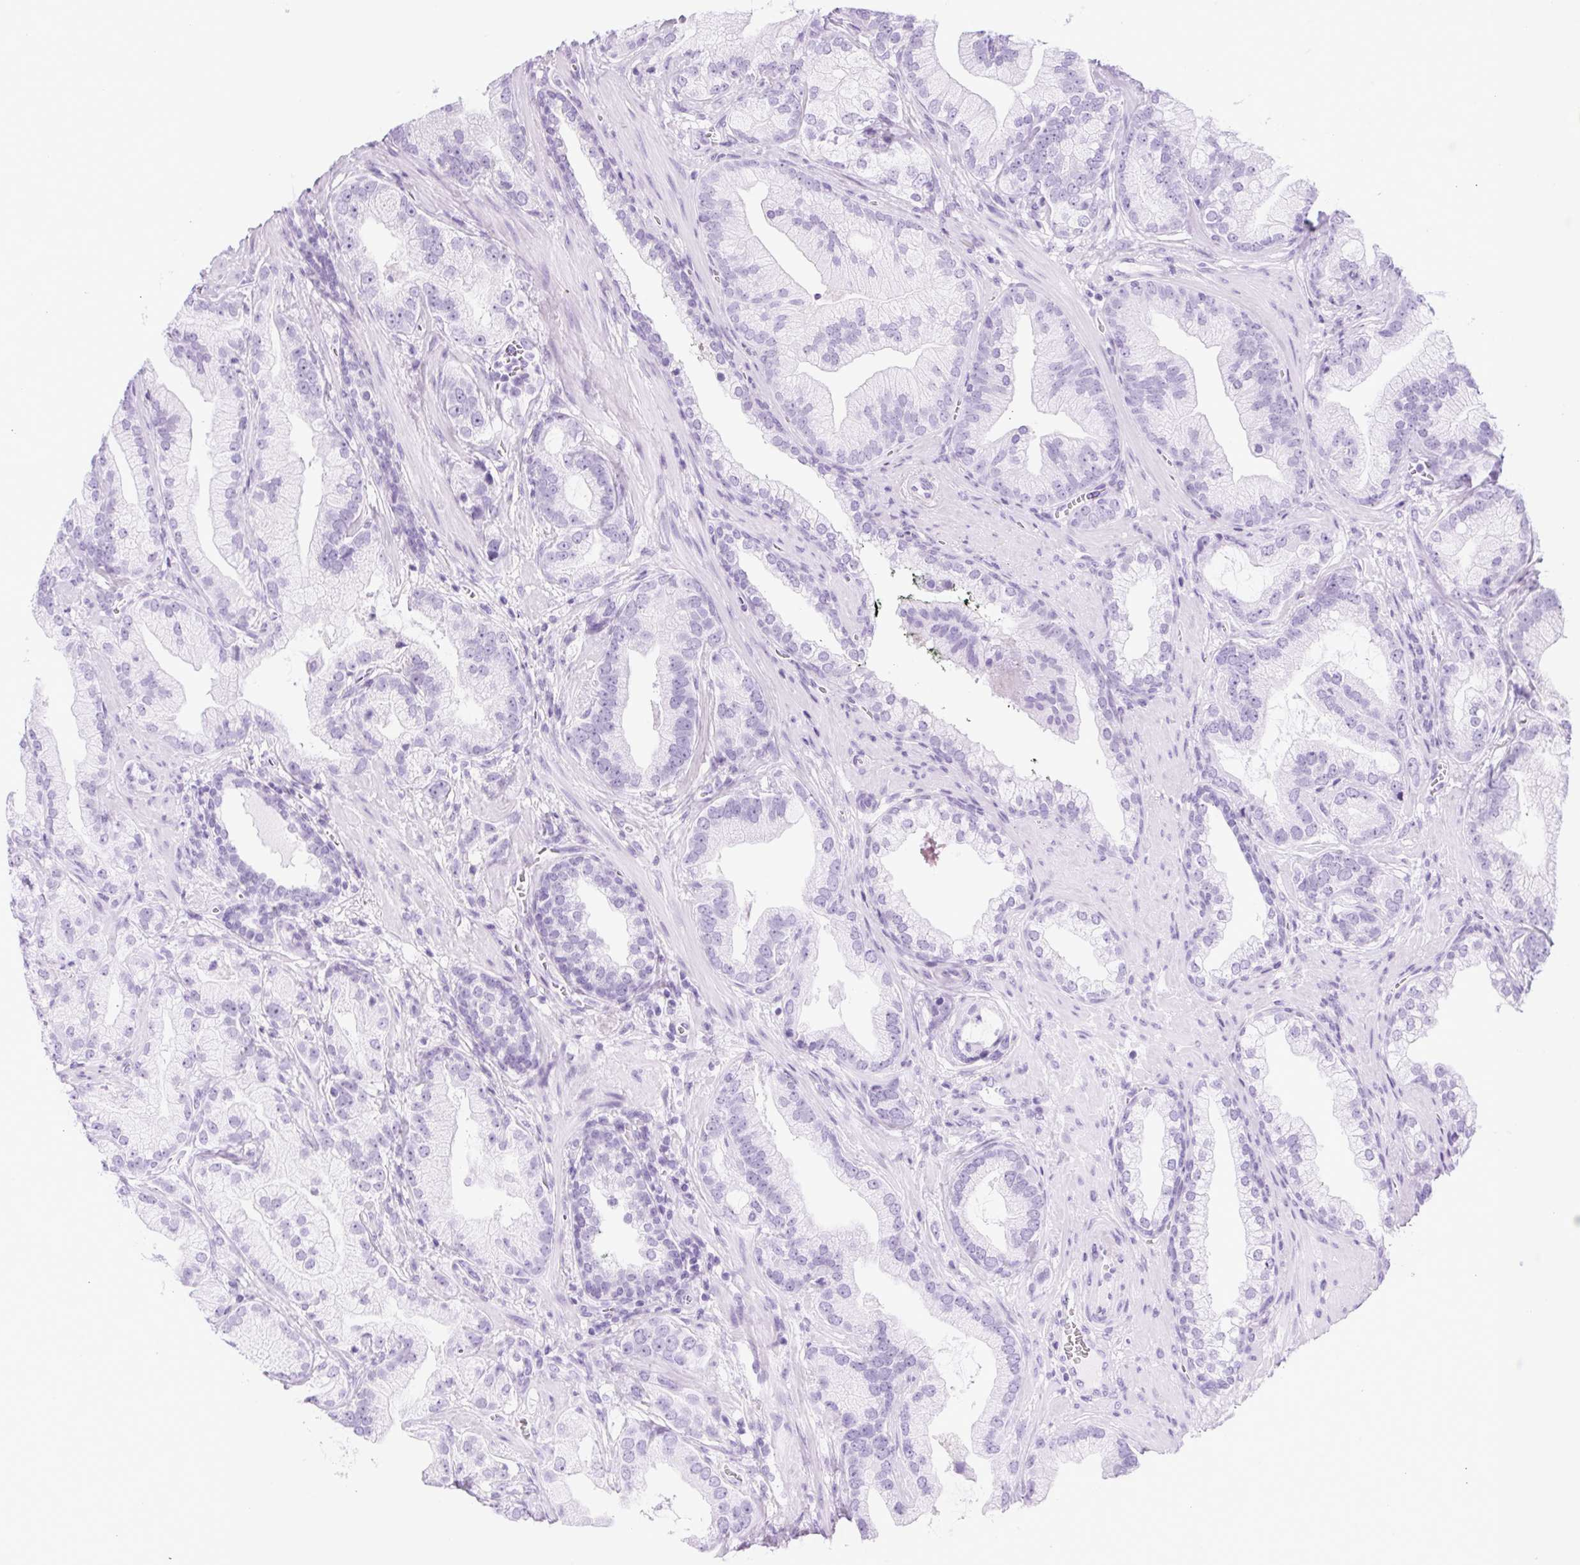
{"staining": {"intensity": "negative", "quantity": "none", "location": "none"}, "tissue": "prostate cancer", "cell_type": "Tumor cells", "image_type": "cancer", "snomed": [{"axis": "morphology", "description": "Adenocarcinoma, Low grade"}, {"axis": "topography", "description": "Prostate"}], "caption": "Low-grade adenocarcinoma (prostate) stained for a protein using IHC exhibits no expression tumor cells.", "gene": "SPACA5B", "patient": {"sex": "male", "age": 62}}